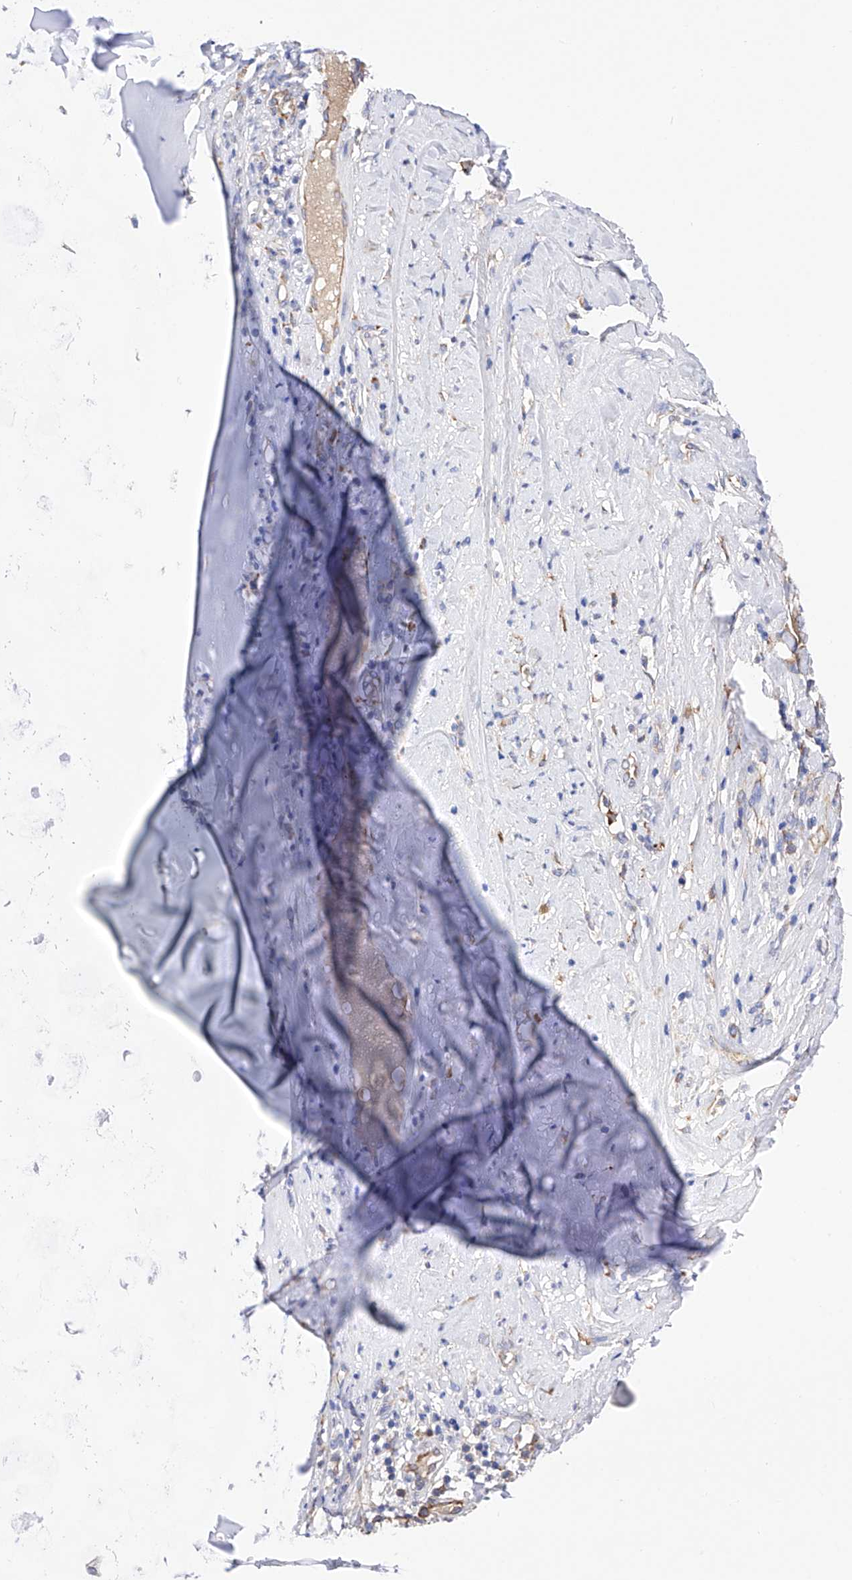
{"staining": {"intensity": "negative", "quantity": "none", "location": "none"}, "tissue": "adipose tissue", "cell_type": "Adipocytes", "image_type": "normal", "snomed": [{"axis": "morphology", "description": "Normal tissue, NOS"}, {"axis": "morphology", "description": "Basal cell carcinoma"}, {"axis": "topography", "description": "Cartilage tissue"}, {"axis": "topography", "description": "Nasopharynx"}, {"axis": "topography", "description": "Oral tissue"}], "caption": "A high-resolution image shows IHC staining of unremarkable adipose tissue, which displays no significant staining in adipocytes.", "gene": "PDIA5", "patient": {"sex": "female", "age": 77}}